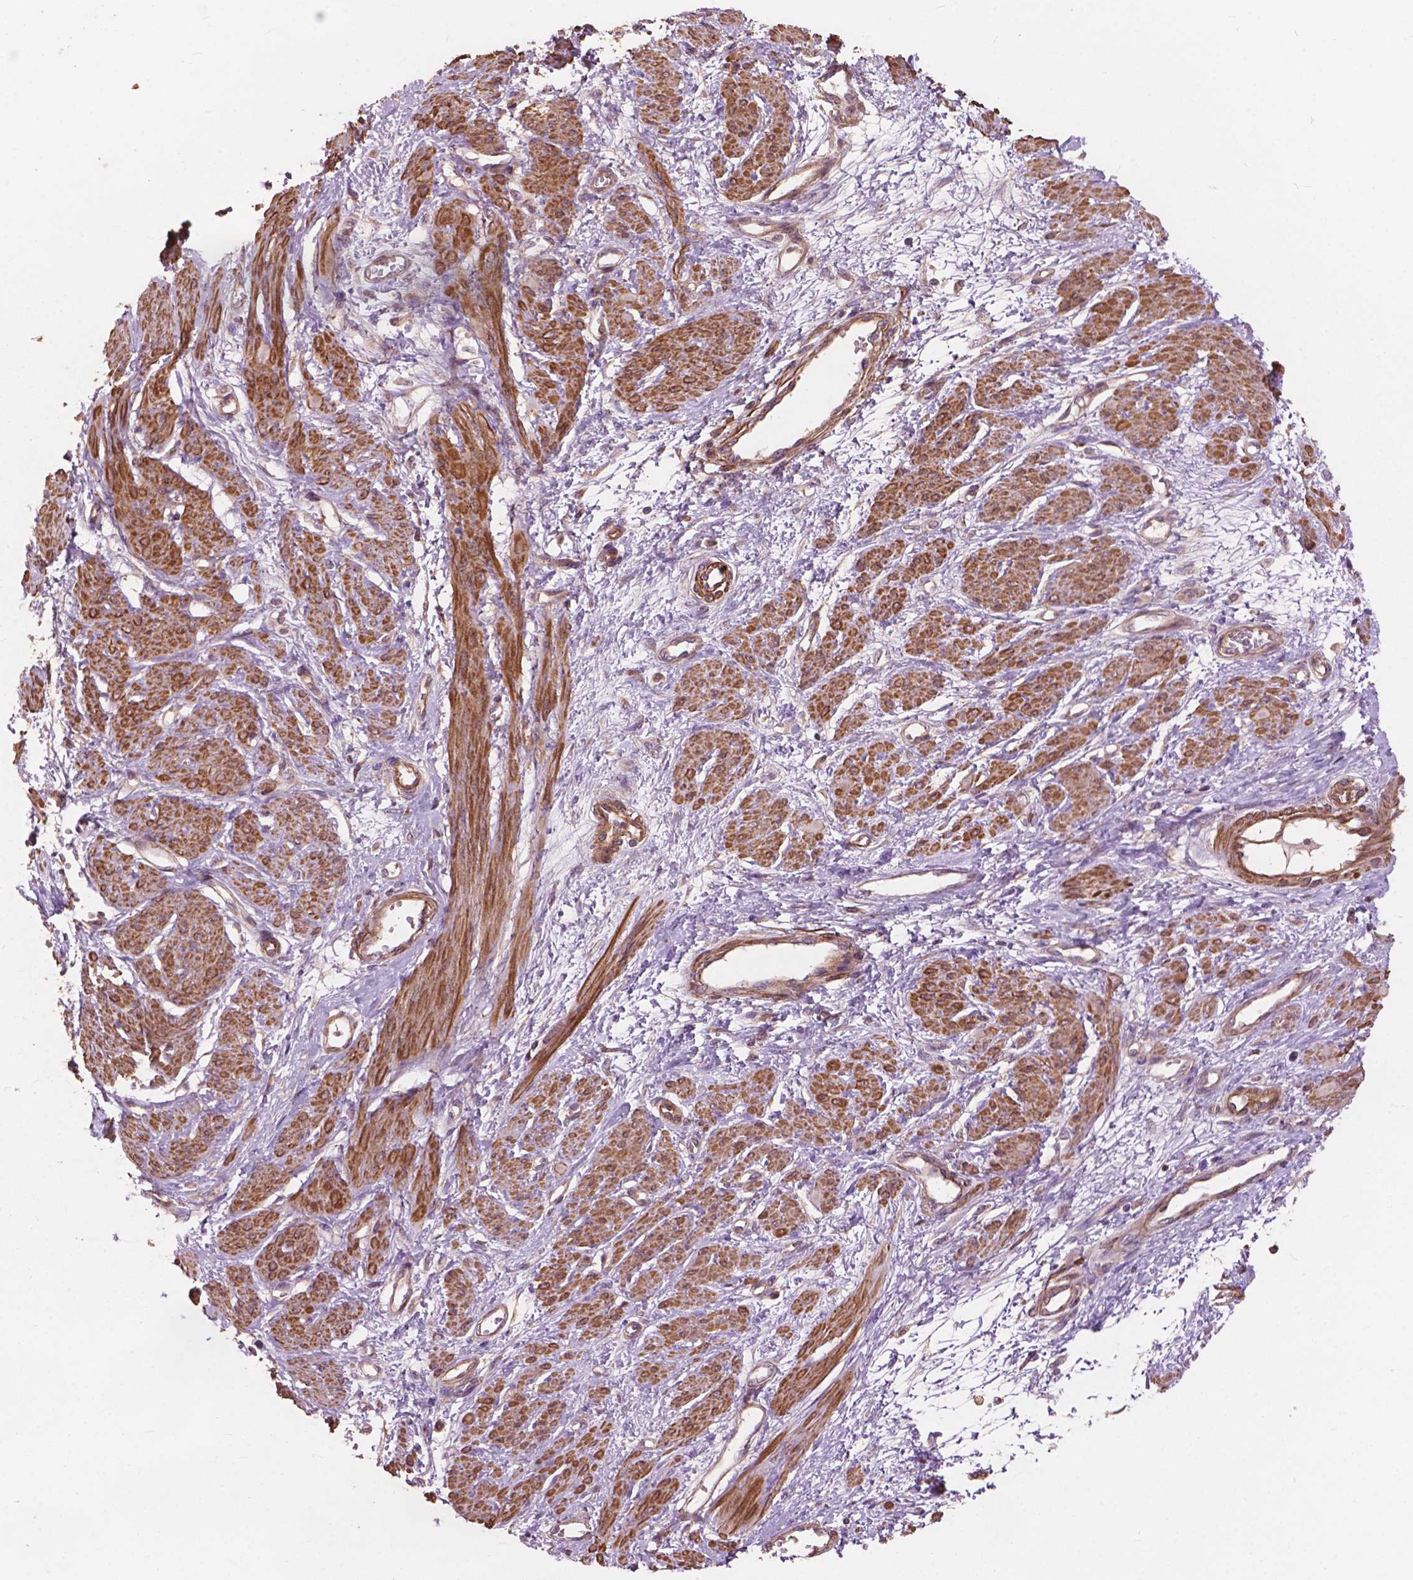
{"staining": {"intensity": "moderate", "quantity": ">75%", "location": "cytoplasmic/membranous"}, "tissue": "smooth muscle", "cell_type": "Smooth muscle cells", "image_type": "normal", "snomed": [{"axis": "morphology", "description": "Normal tissue, NOS"}, {"axis": "topography", "description": "Smooth muscle"}, {"axis": "topography", "description": "Uterus"}], "caption": "Approximately >75% of smooth muscle cells in normal smooth muscle reveal moderate cytoplasmic/membranous protein positivity as visualized by brown immunohistochemical staining.", "gene": "FNIP1", "patient": {"sex": "female", "age": 39}}